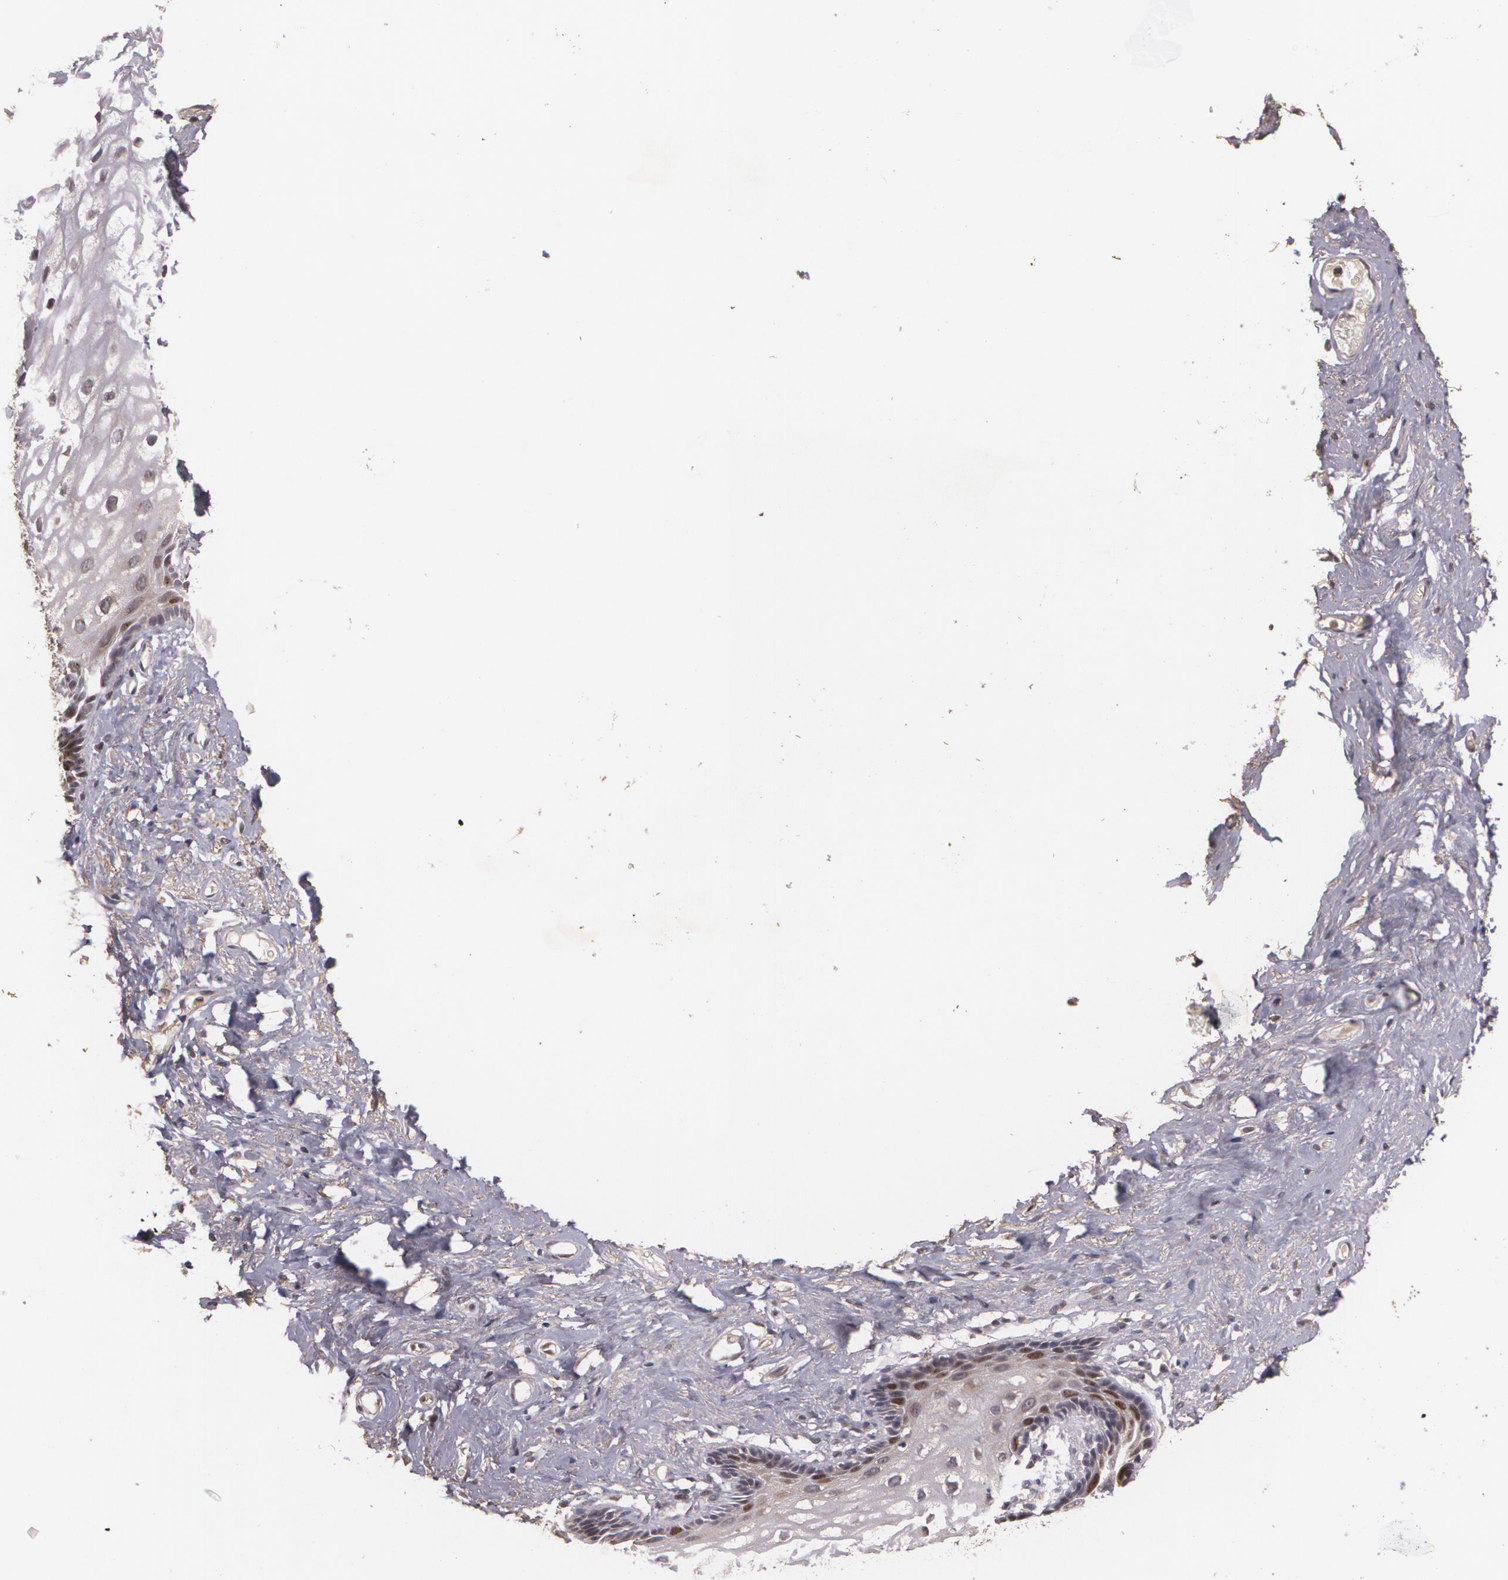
{"staining": {"intensity": "moderate", "quantity": "<25%", "location": "nuclear"}, "tissue": "vagina", "cell_type": "Squamous epithelial cells", "image_type": "normal", "snomed": [{"axis": "morphology", "description": "Normal tissue, NOS"}, {"axis": "topography", "description": "Vagina"}], "caption": "Brown immunohistochemical staining in unremarkable vagina displays moderate nuclear positivity in approximately <25% of squamous epithelial cells.", "gene": "BRCA1", "patient": {"sex": "female", "age": 61}}